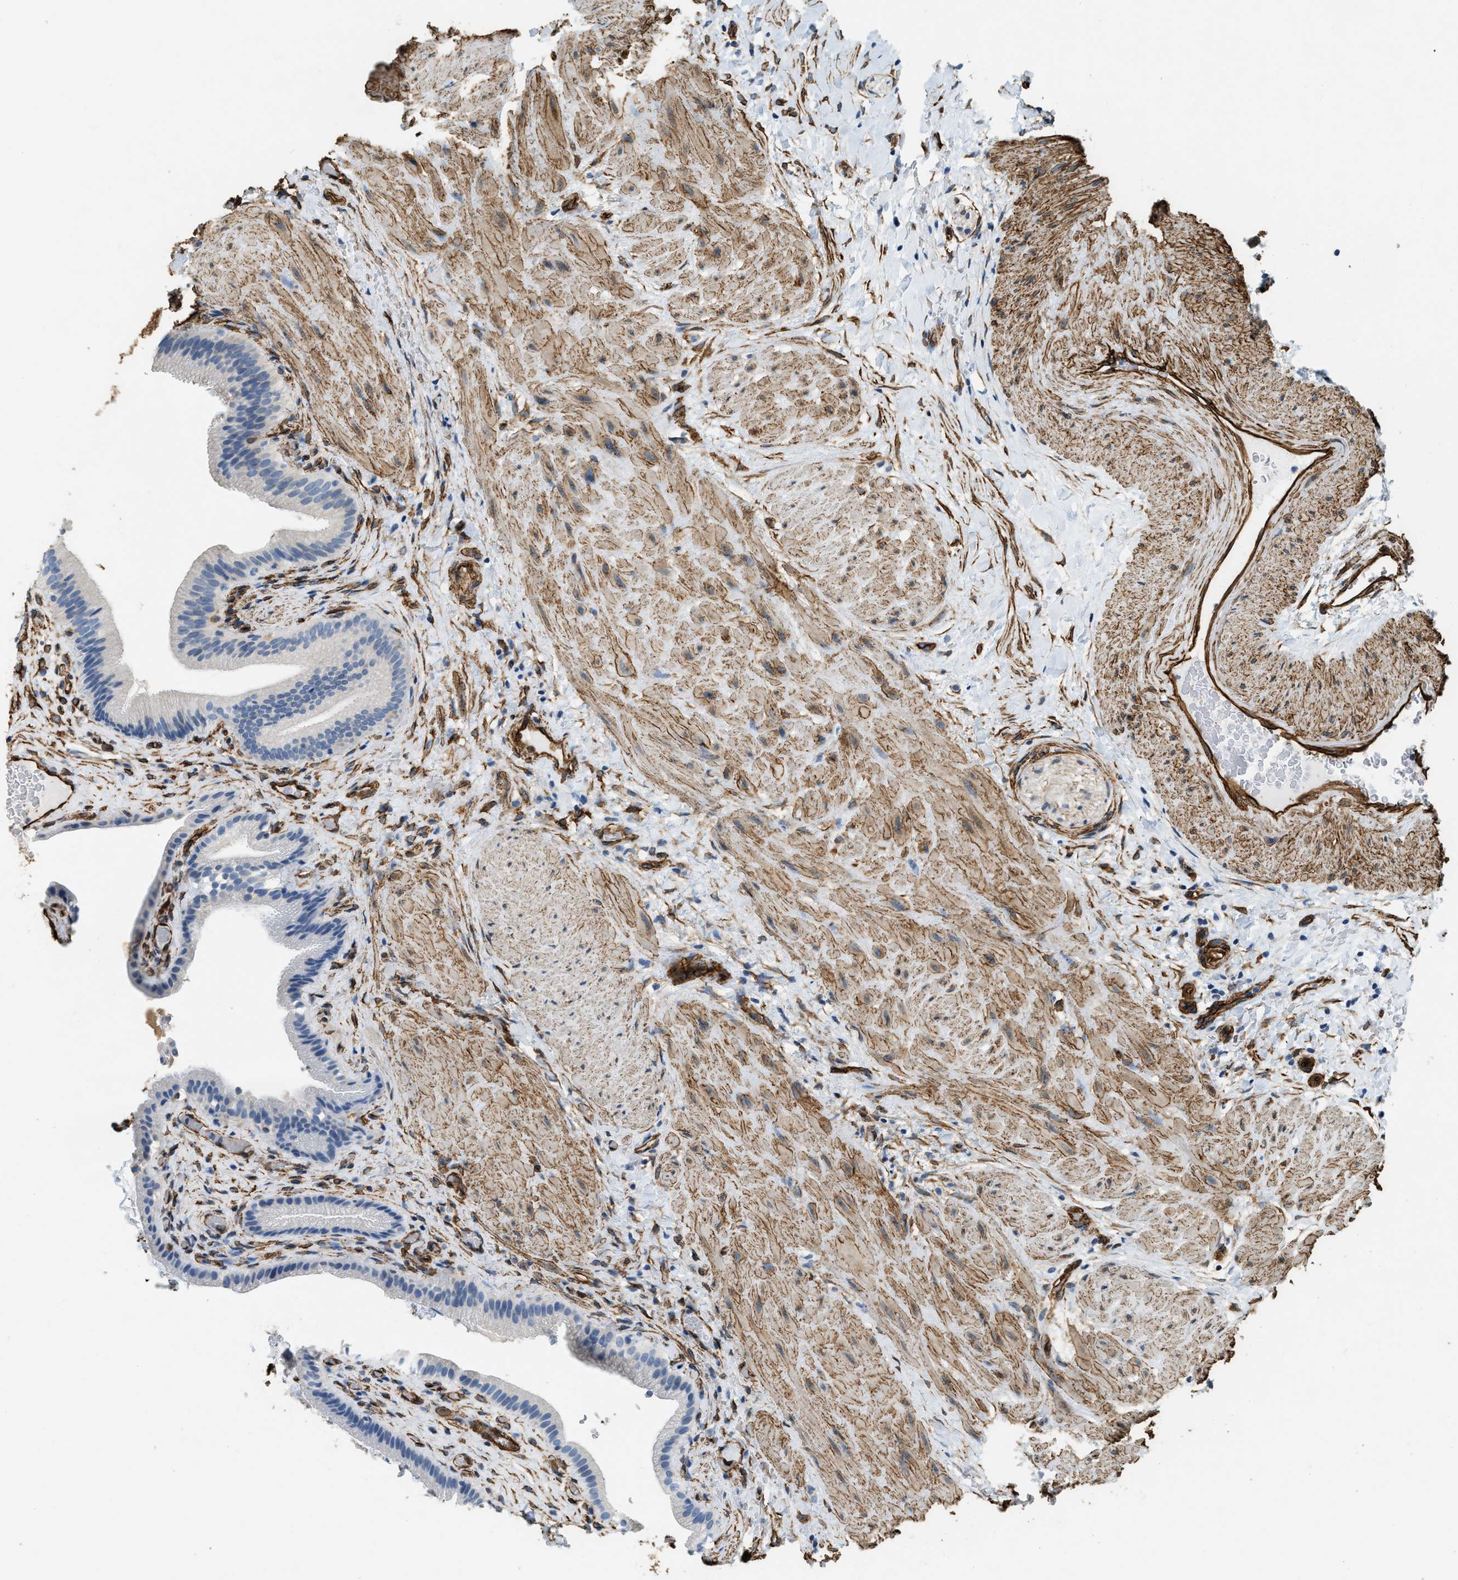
{"staining": {"intensity": "negative", "quantity": "none", "location": "none"}, "tissue": "gallbladder", "cell_type": "Glandular cells", "image_type": "normal", "snomed": [{"axis": "morphology", "description": "Normal tissue, NOS"}, {"axis": "topography", "description": "Gallbladder"}], "caption": "An immunohistochemistry (IHC) micrograph of normal gallbladder is shown. There is no staining in glandular cells of gallbladder. (DAB IHC visualized using brightfield microscopy, high magnification).", "gene": "TMEM43", "patient": {"sex": "male", "age": 49}}